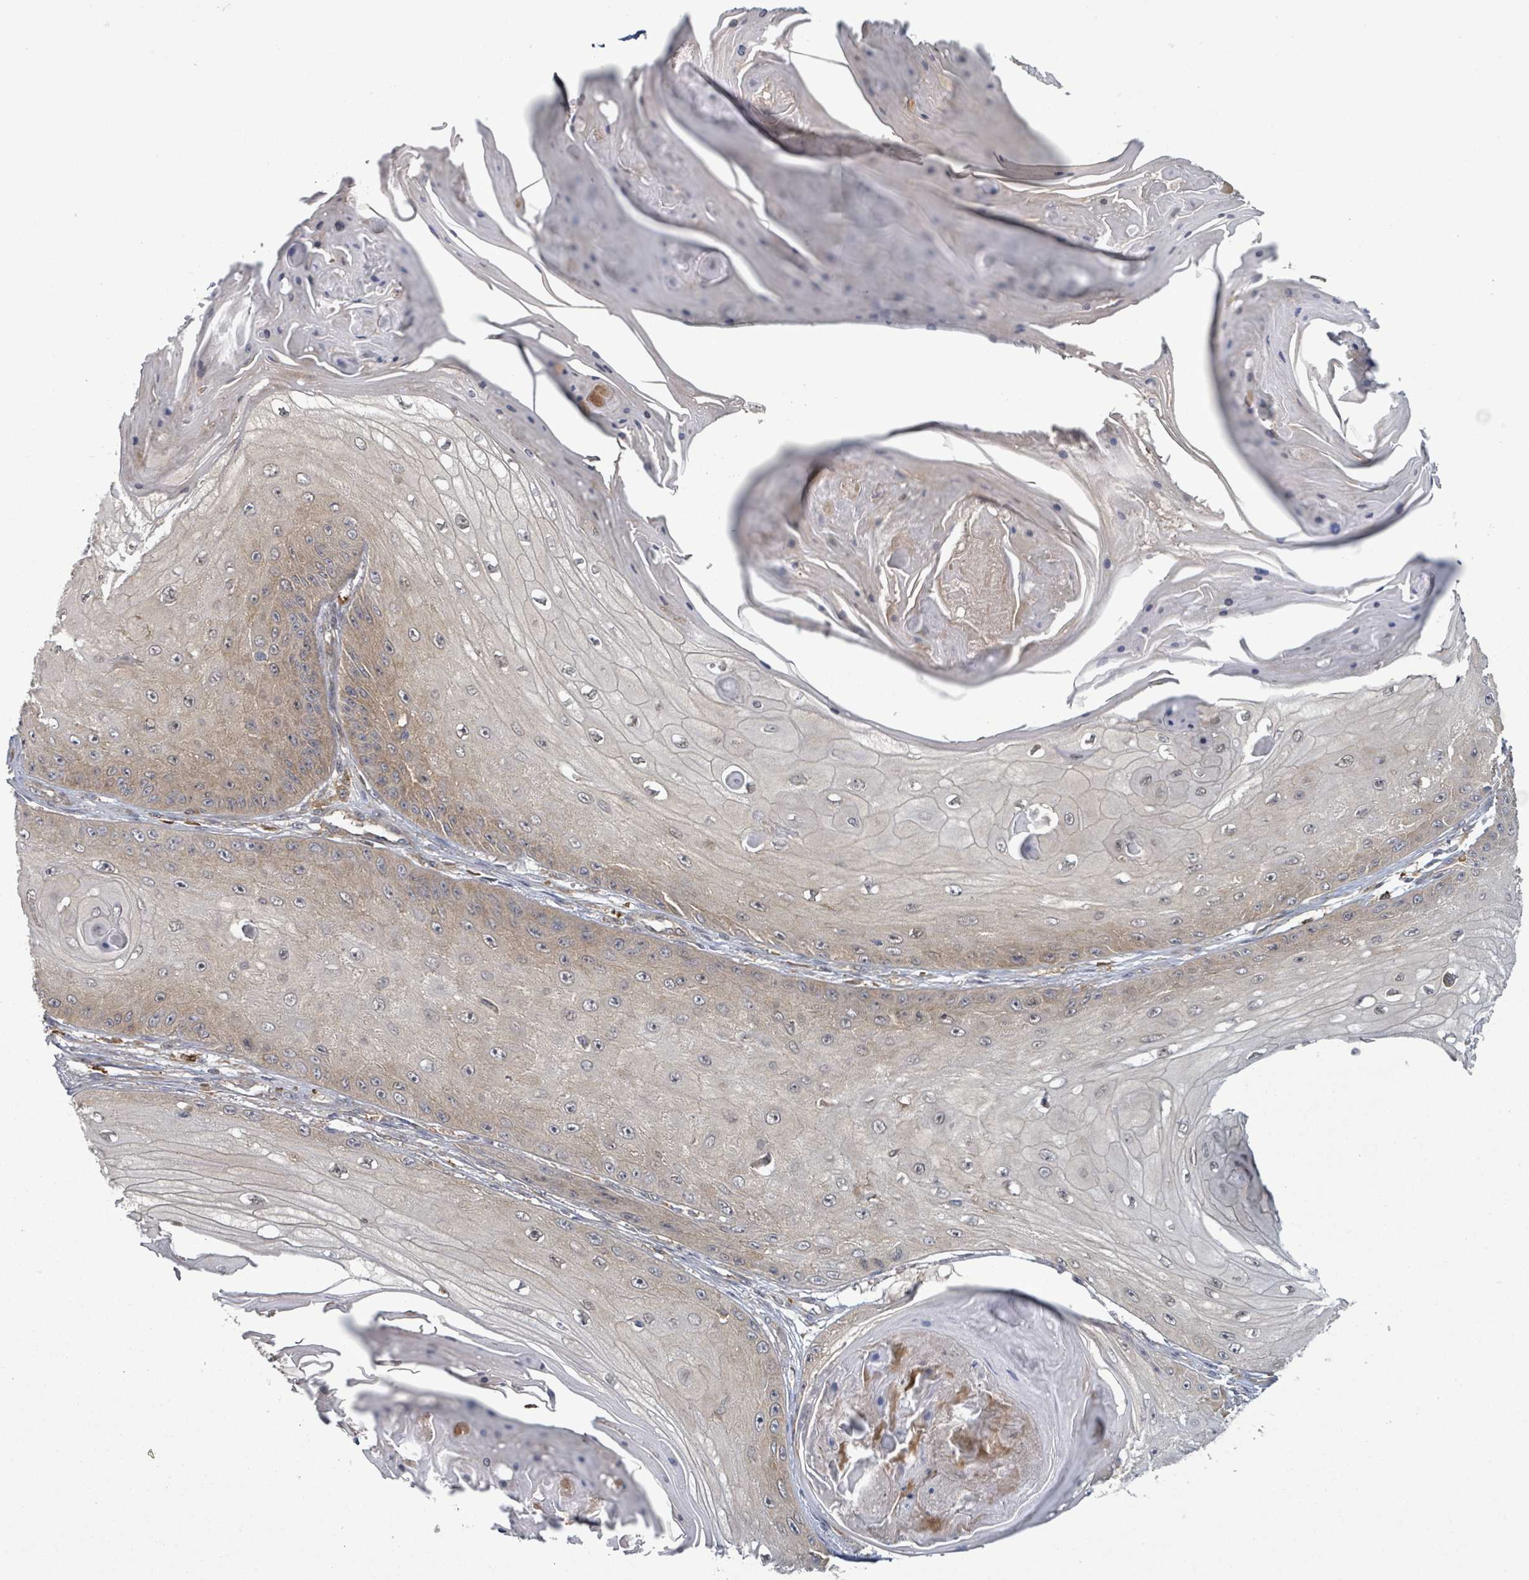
{"staining": {"intensity": "weak", "quantity": "<25%", "location": "cytoplasmic/membranous"}, "tissue": "skin cancer", "cell_type": "Tumor cells", "image_type": "cancer", "snomed": [{"axis": "morphology", "description": "Squamous cell carcinoma, NOS"}, {"axis": "topography", "description": "Skin"}], "caption": "Skin cancer (squamous cell carcinoma) was stained to show a protein in brown. There is no significant expression in tumor cells. (Stains: DAB immunohistochemistry (IHC) with hematoxylin counter stain, Microscopy: brightfield microscopy at high magnification).", "gene": "MAP3K6", "patient": {"sex": "male", "age": 70}}